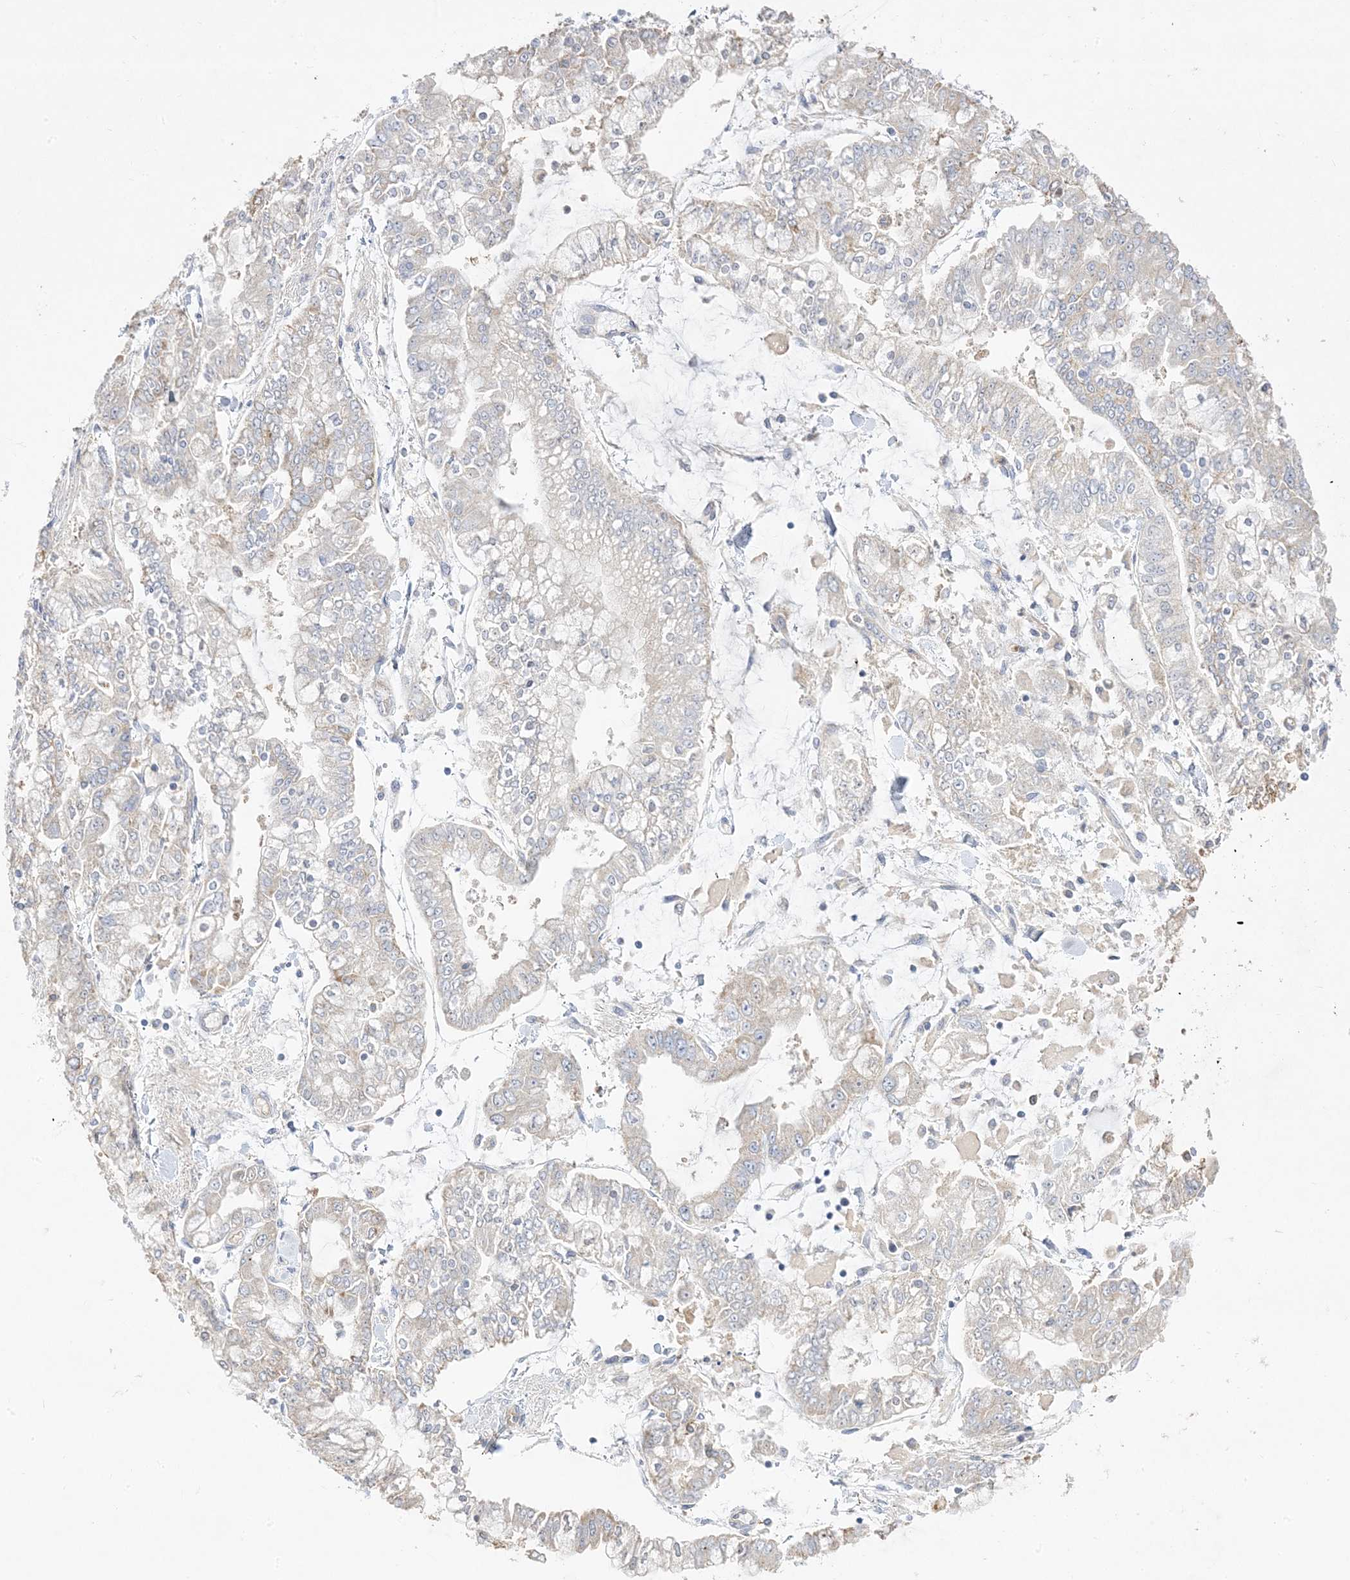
{"staining": {"intensity": "negative", "quantity": "none", "location": "none"}, "tissue": "stomach cancer", "cell_type": "Tumor cells", "image_type": "cancer", "snomed": [{"axis": "morphology", "description": "Normal tissue, NOS"}, {"axis": "morphology", "description": "Adenocarcinoma, NOS"}, {"axis": "topography", "description": "Stomach, upper"}, {"axis": "topography", "description": "Stomach"}], "caption": "This is a photomicrograph of IHC staining of adenocarcinoma (stomach), which shows no positivity in tumor cells.", "gene": "TRANK1", "patient": {"sex": "male", "age": 76}}